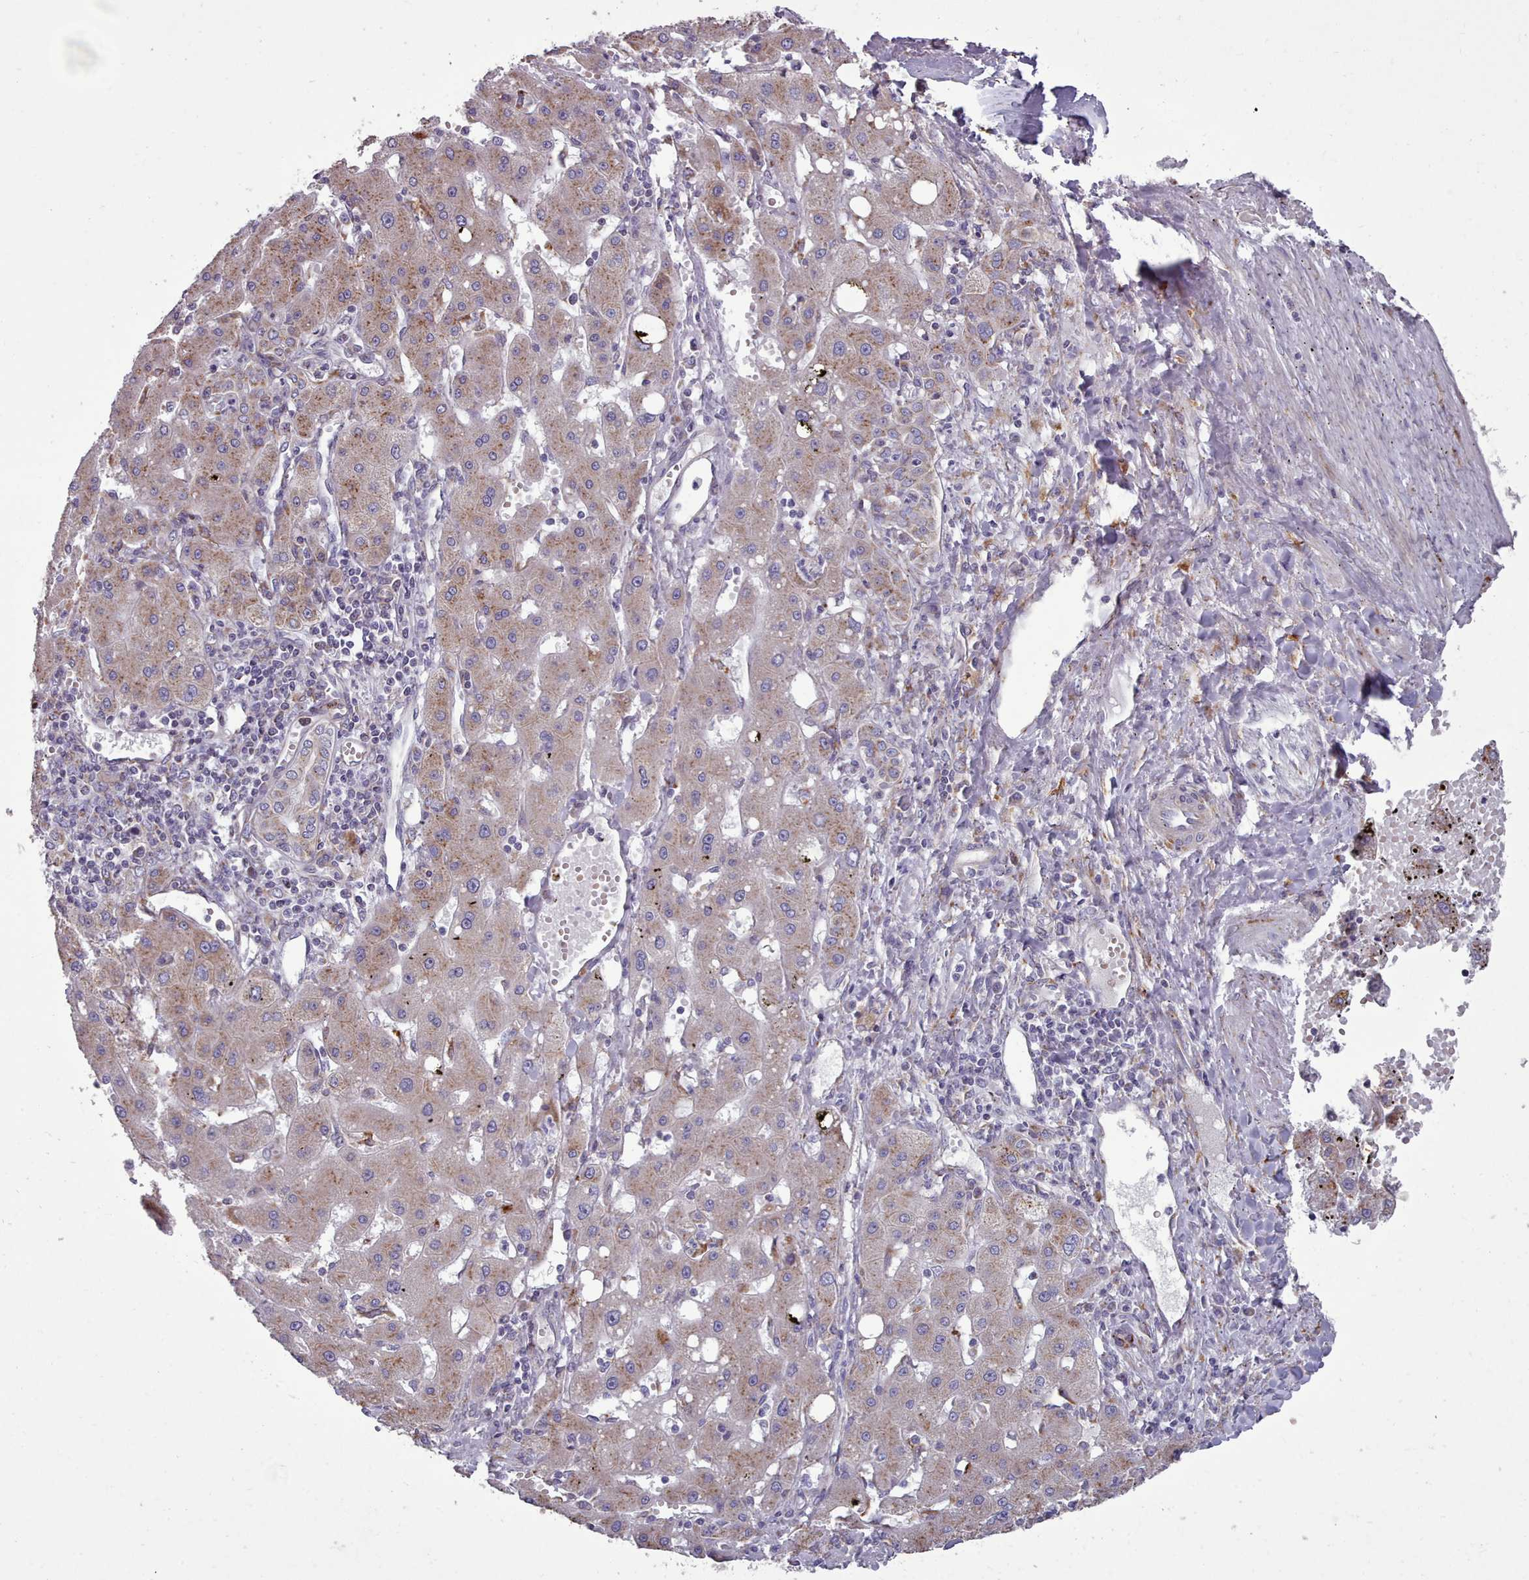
{"staining": {"intensity": "weak", "quantity": "<25%", "location": "cytoplasmic/membranous"}, "tissue": "liver cancer", "cell_type": "Tumor cells", "image_type": "cancer", "snomed": [{"axis": "morphology", "description": "Carcinoma, Hepatocellular, NOS"}, {"axis": "topography", "description": "Liver"}], "caption": "Photomicrograph shows no significant protein staining in tumor cells of liver cancer. (DAB IHC, high magnification).", "gene": "FKBP10", "patient": {"sex": "male", "age": 72}}